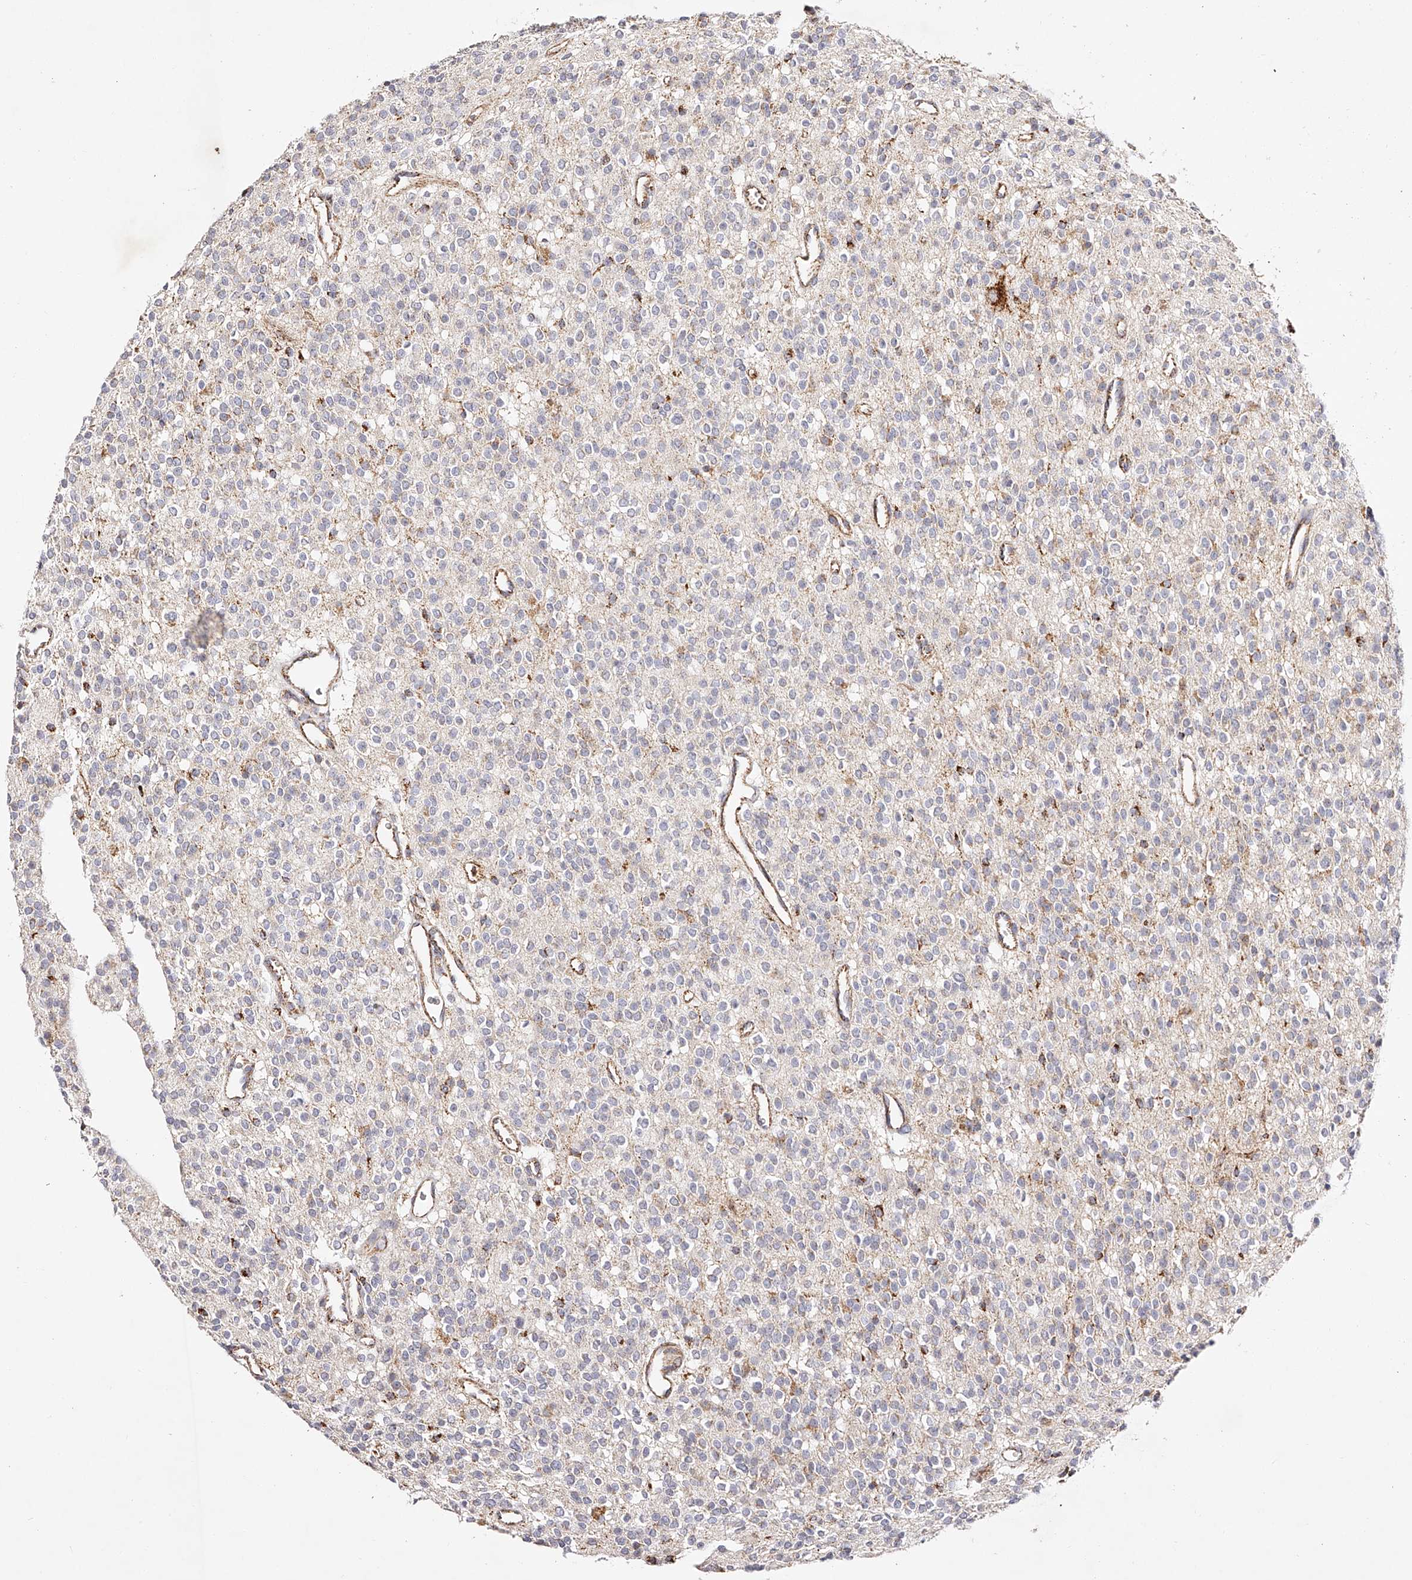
{"staining": {"intensity": "moderate", "quantity": "25%-75%", "location": "cytoplasmic/membranous"}, "tissue": "glioma", "cell_type": "Tumor cells", "image_type": "cancer", "snomed": [{"axis": "morphology", "description": "Glioma, malignant, High grade"}, {"axis": "topography", "description": "Brain"}], "caption": "Human malignant glioma (high-grade) stained with a protein marker shows moderate staining in tumor cells.", "gene": "NDUFV3", "patient": {"sex": "male", "age": 34}}